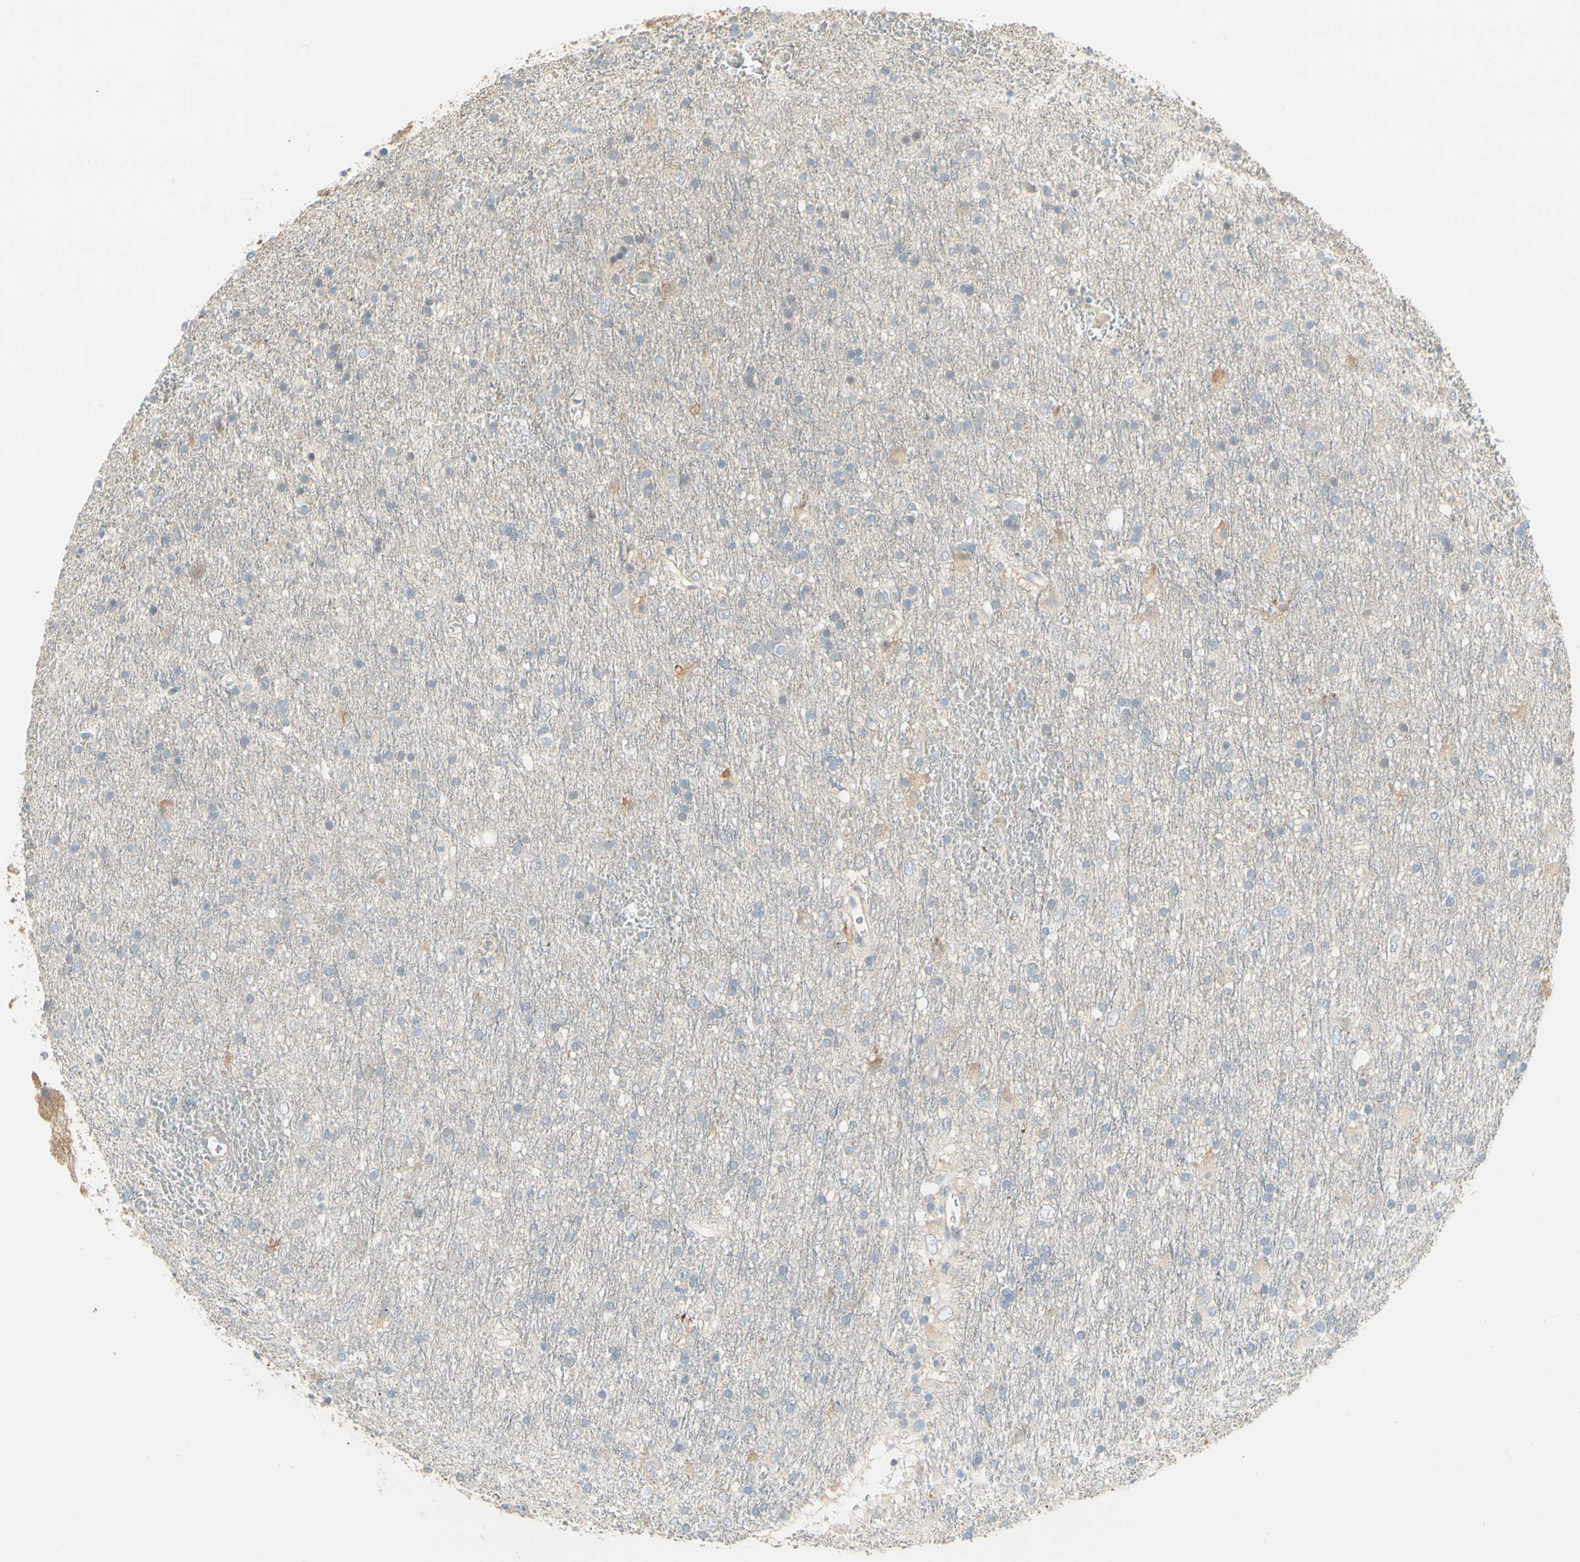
{"staining": {"intensity": "weak", "quantity": "<25%", "location": "cytoplasmic/membranous"}, "tissue": "glioma", "cell_type": "Tumor cells", "image_type": "cancer", "snomed": [{"axis": "morphology", "description": "Glioma, malignant, Low grade"}, {"axis": "topography", "description": "Brain"}], "caption": "This is an immunohistochemistry photomicrograph of human malignant low-grade glioma. There is no expression in tumor cells.", "gene": "DUSP12", "patient": {"sex": "male", "age": 77}}